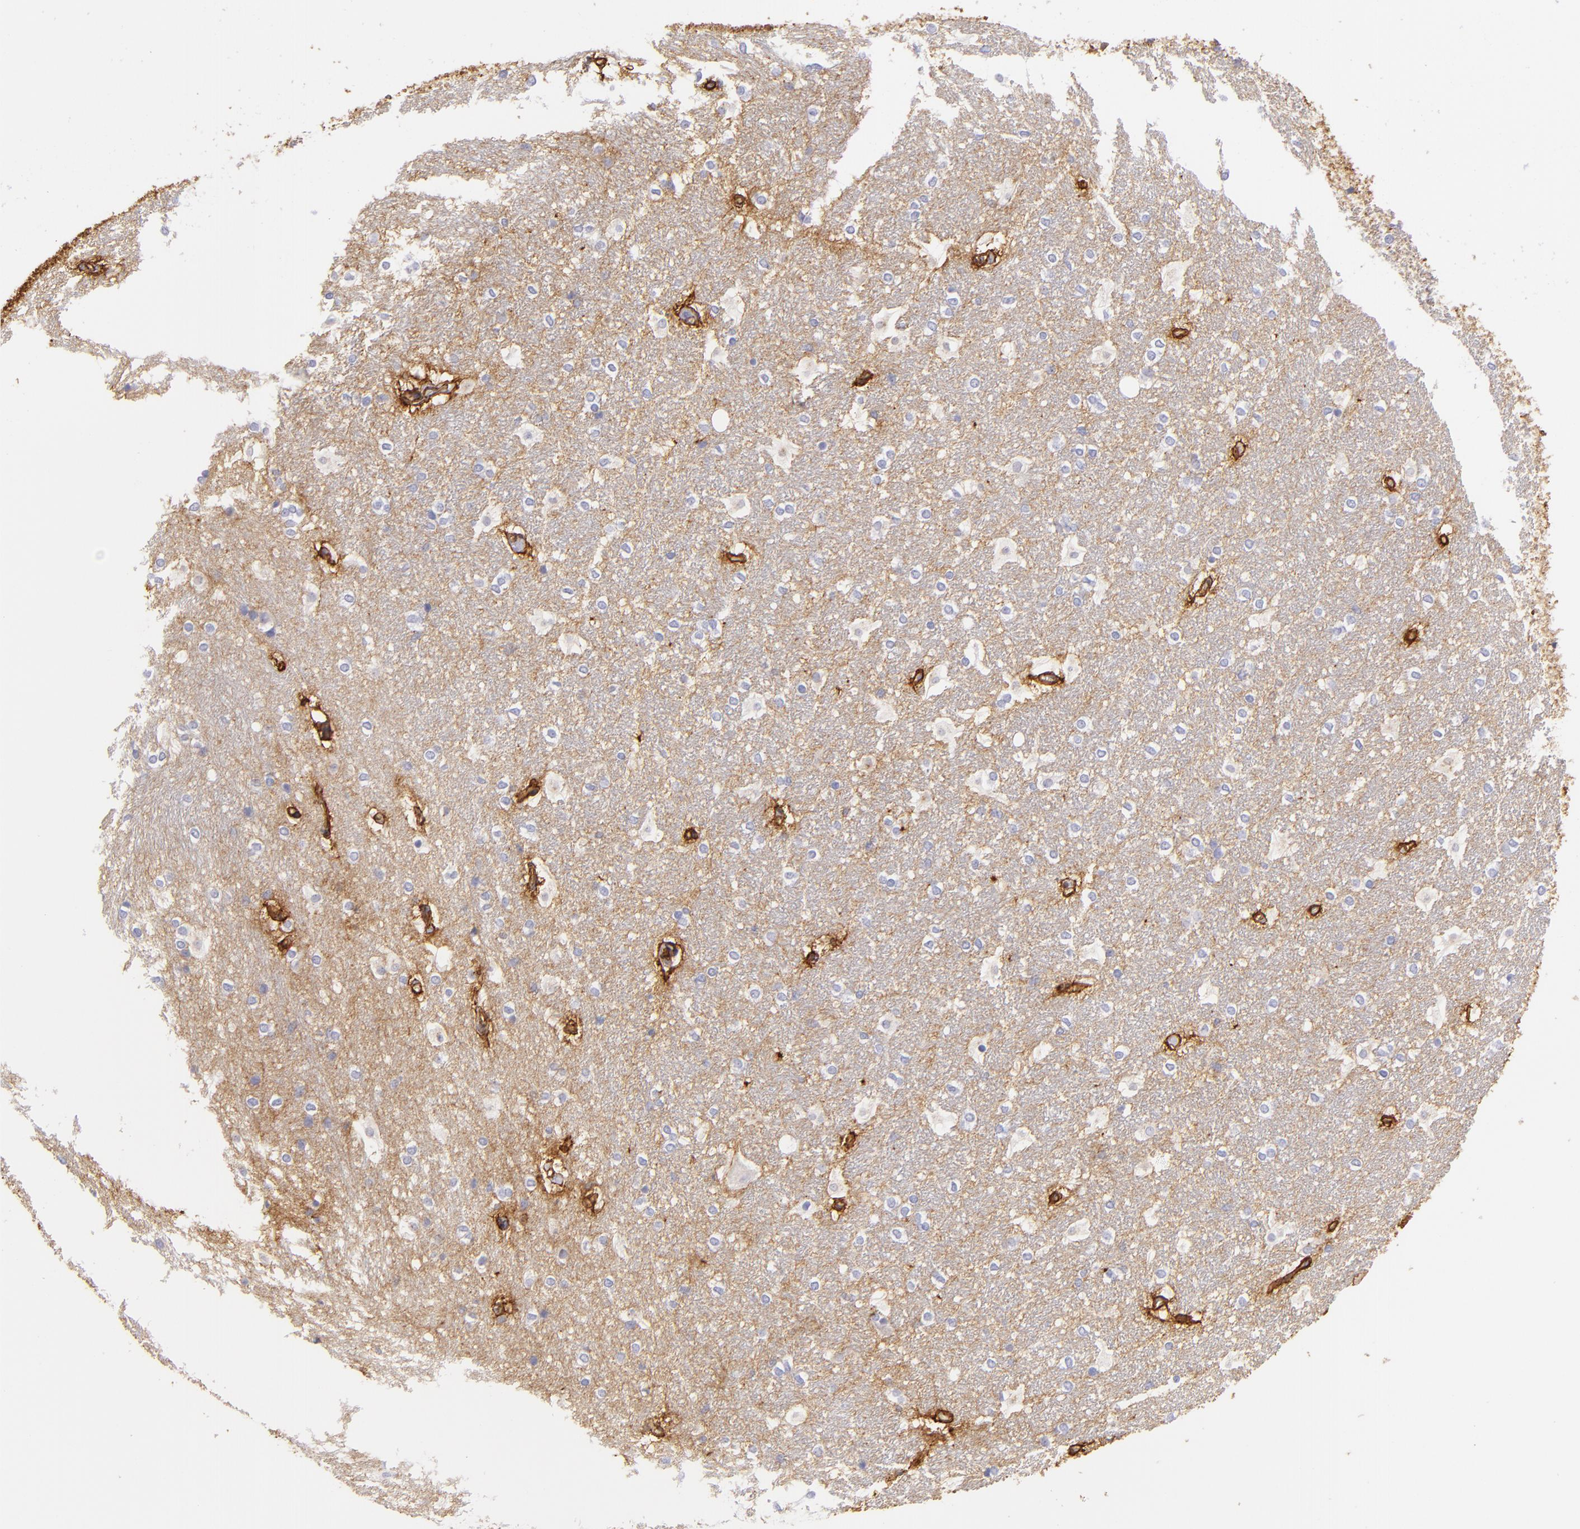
{"staining": {"intensity": "negative", "quantity": "none", "location": "none"}, "tissue": "hippocampus", "cell_type": "Glial cells", "image_type": "normal", "snomed": [{"axis": "morphology", "description": "Normal tissue, NOS"}, {"axis": "topography", "description": "Hippocampus"}], "caption": "An IHC histopathology image of benign hippocampus is shown. There is no staining in glial cells of hippocampus.", "gene": "CD151", "patient": {"sex": "female", "age": 19}}